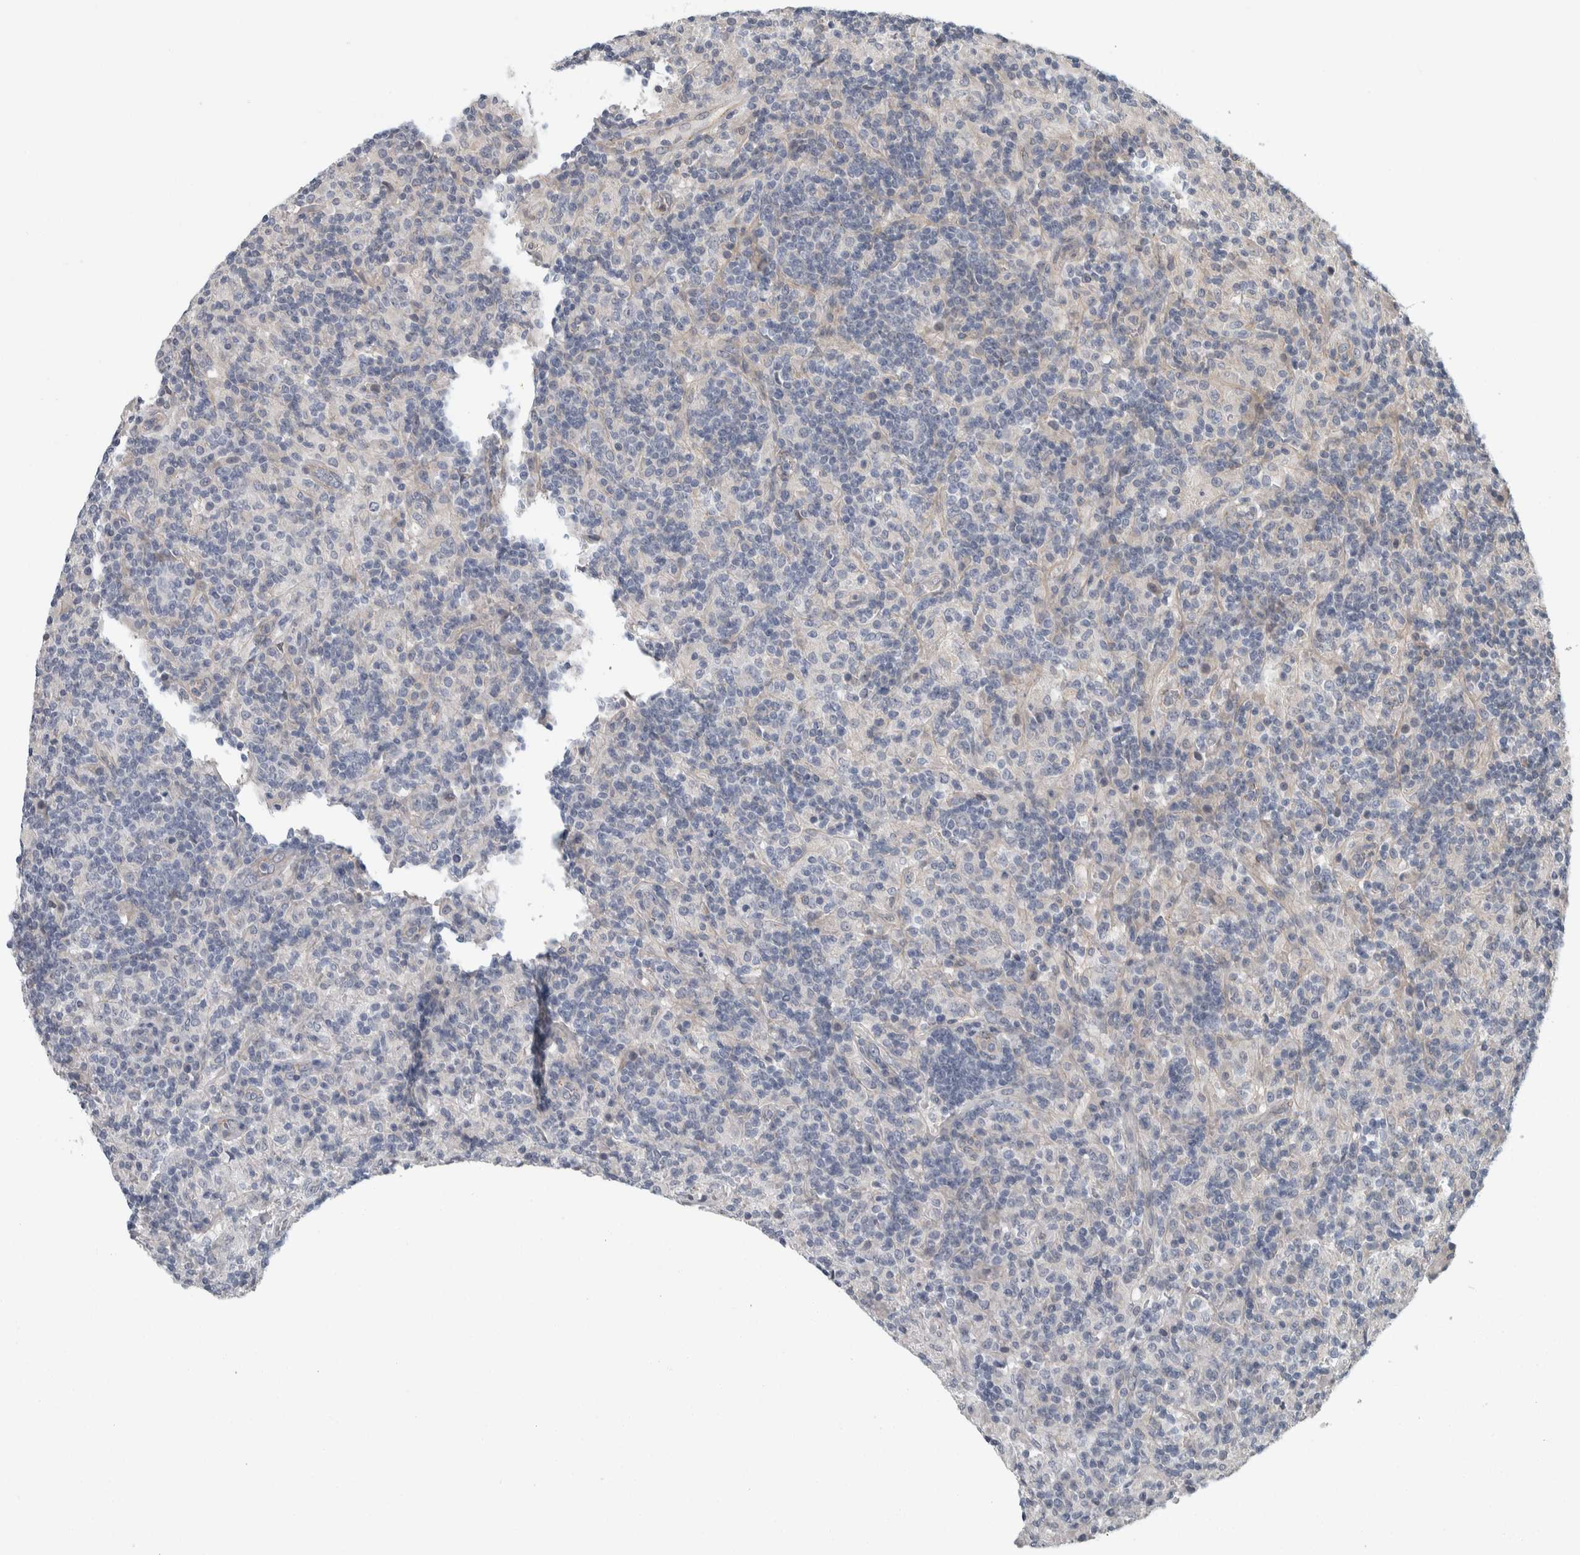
{"staining": {"intensity": "negative", "quantity": "none", "location": "none"}, "tissue": "lymphoma", "cell_type": "Tumor cells", "image_type": "cancer", "snomed": [{"axis": "morphology", "description": "Hodgkin's disease, NOS"}, {"axis": "topography", "description": "Lymph node"}], "caption": "Immunohistochemical staining of human Hodgkin's disease reveals no significant staining in tumor cells.", "gene": "KCNJ3", "patient": {"sex": "male", "age": 70}}